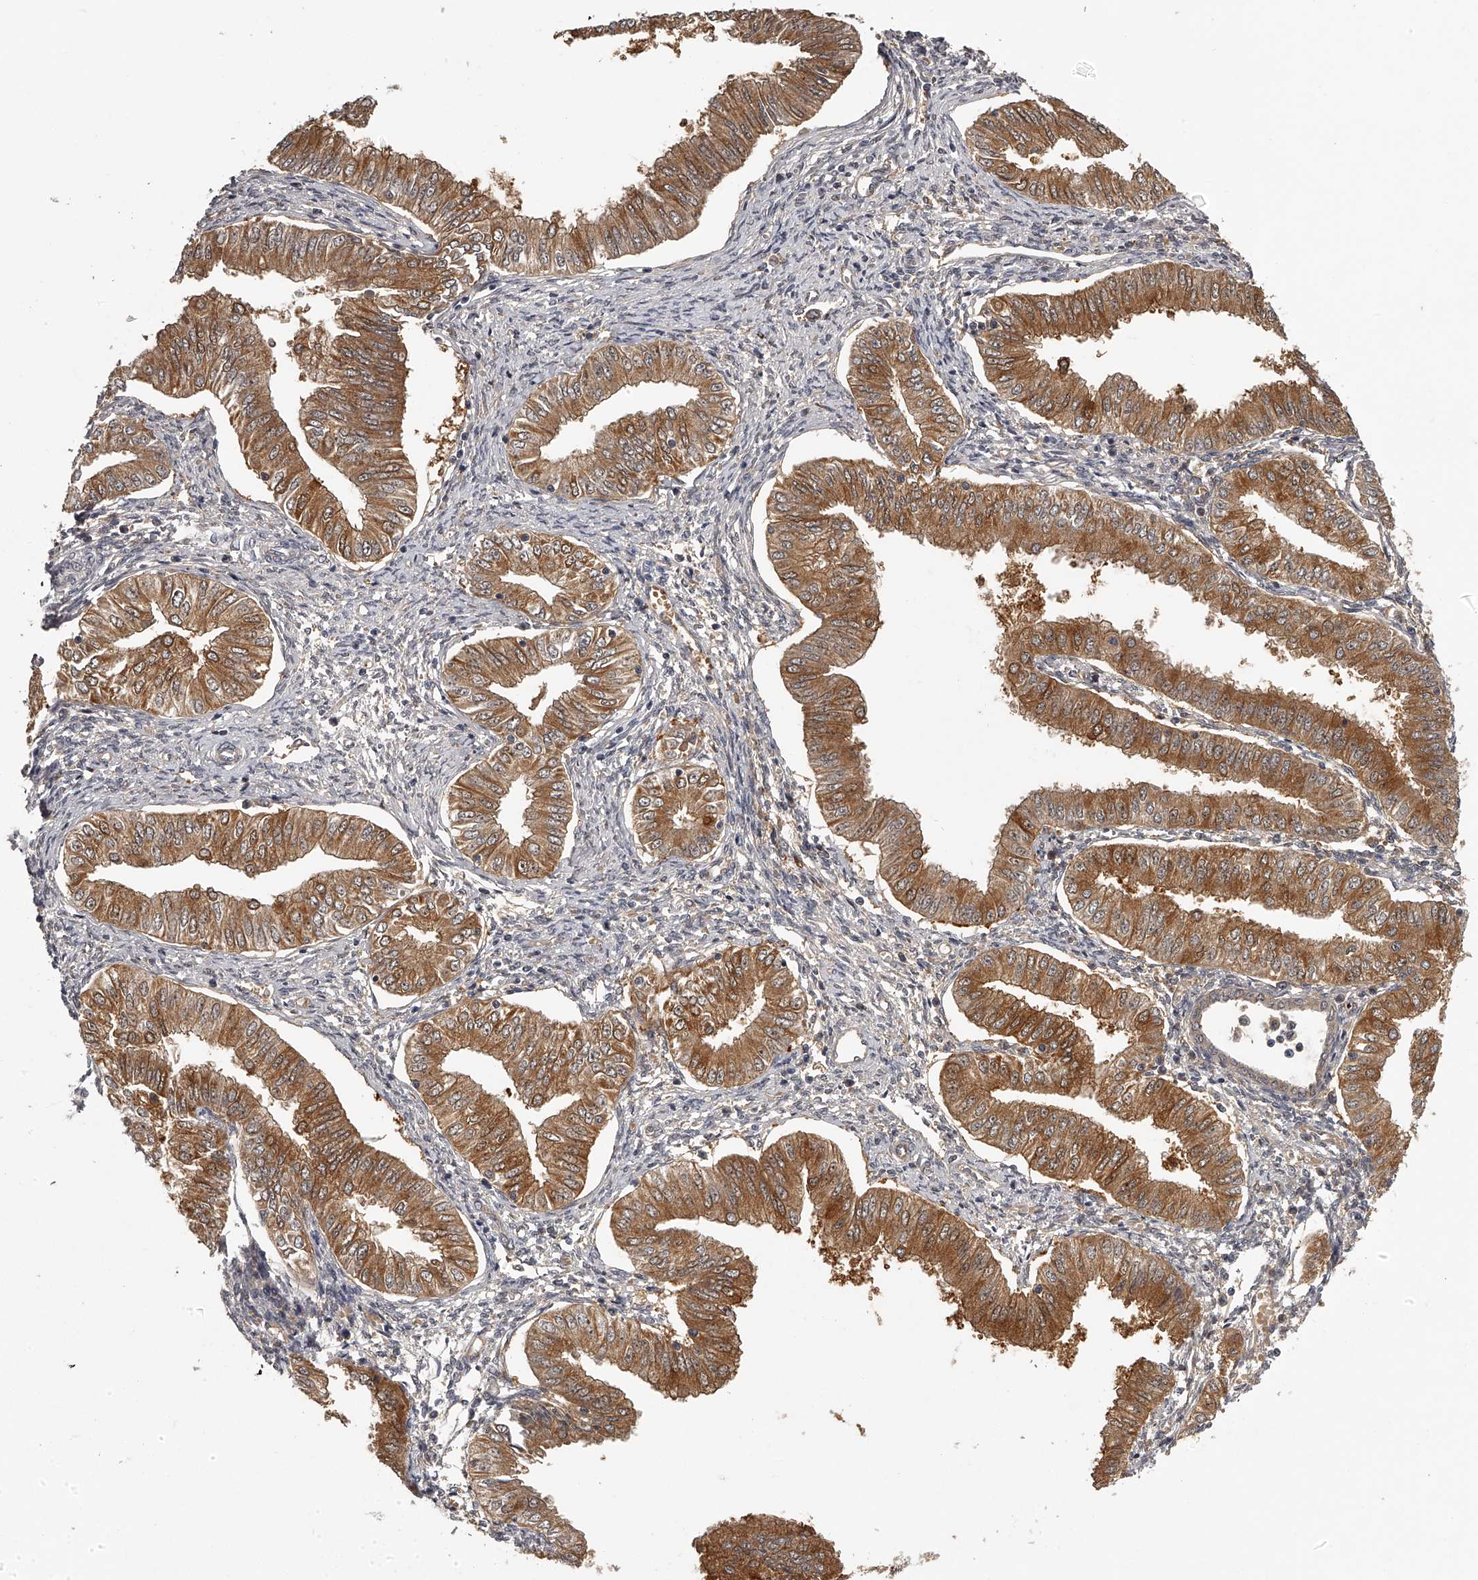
{"staining": {"intensity": "moderate", "quantity": ">75%", "location": "cytoplasmic/membranous"}, "tissue": "endometrial cancer", "cell_type": "Tumor cells", "image_type": "cancer", "snomed": [{"axis": "morphology", "description": "Normal tissue, NOS"}, {"axis": "morphology", "description": "Adenocarcinoma, NOS"}, {"axis": "topography", "description": "Endometrium"}], "caption": "Protein staining by immunohistochemistry displays moderate cytoplasmic/membranous positivity in approximately >75% of tumor cells in adenocarcinoma (endometrial).", "gene": "GGCT", "patient": {"sex": "female", "age": 53}}